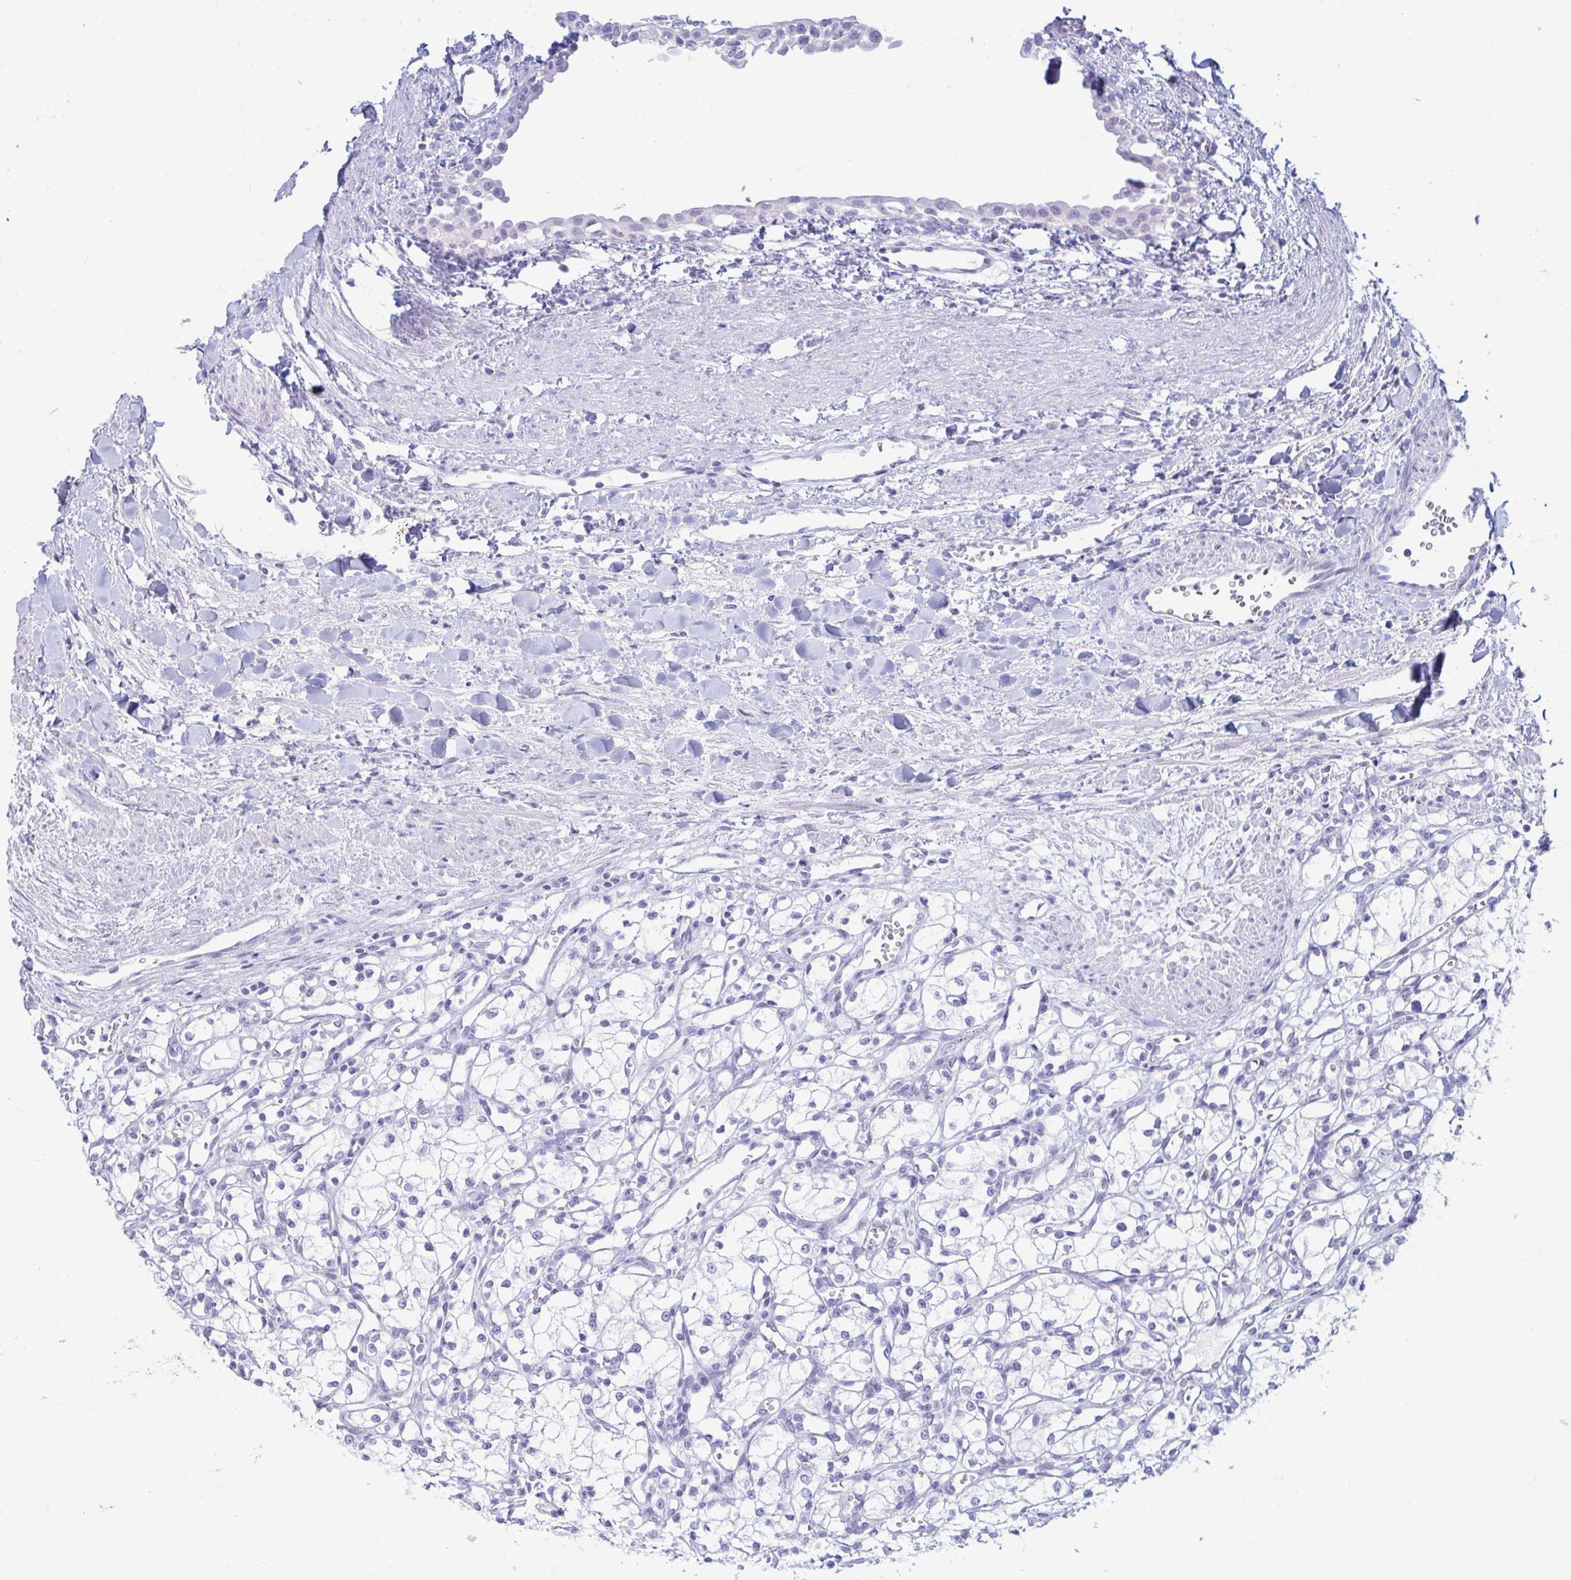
{"staining": {"intensity": "negative", "quantity": "none", "location": "none"}, "tissue": "renal cancer", "cell_type": "Tumor cells", "image_type": "cancer", "snomed": [{"axis": "morphology", "description": "Adenocarcinoma, NOS"}, {"axis": "topography", "description": "Kidney"}], "caption": "Histopathology image shows no significant protein positivity in tumor cells of renal cancer.", "gene": "ERICH6", "patient": {"sex": "male", "age": 59}}